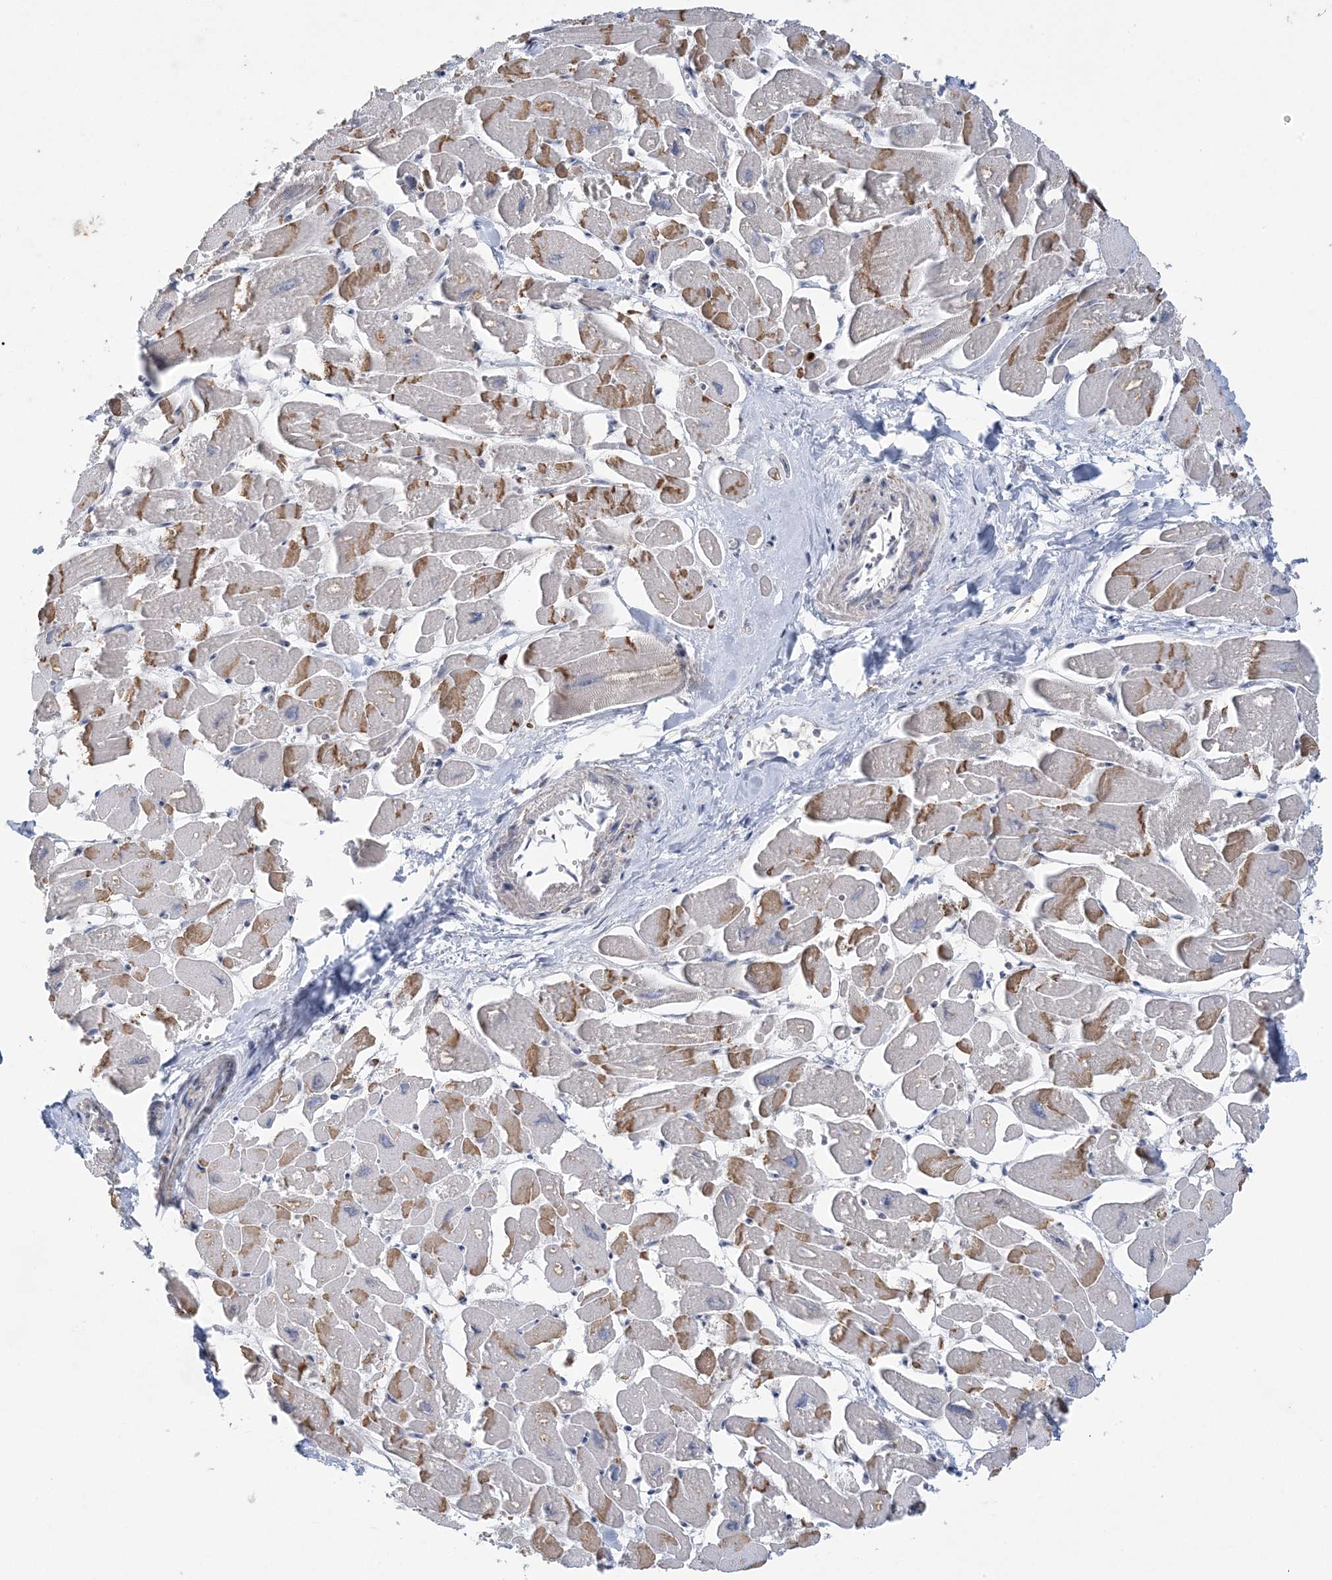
{"staining": {"intensity": "moderate", "quantity": "25%-75%", "location": "cytoplasmic/membranous"}, "tissue": "heart muscle", "cell_type": "Cardiomyocytes", "image_type": "normal", "snomed": [{"axis": "morphology", "description": "Normal tissue, NOS"}, {"axis": "topography", "description": "Heart"}], "caption": "Protein positivity by immunohistochemistry shows moderate cytoplasmic/membranous expression in approximately 25%-75% of cardiomyocytes in unremarkable heart muscle.", "gene": "ZBTB7A", "patient": {"sex": "male", "age": 54}}